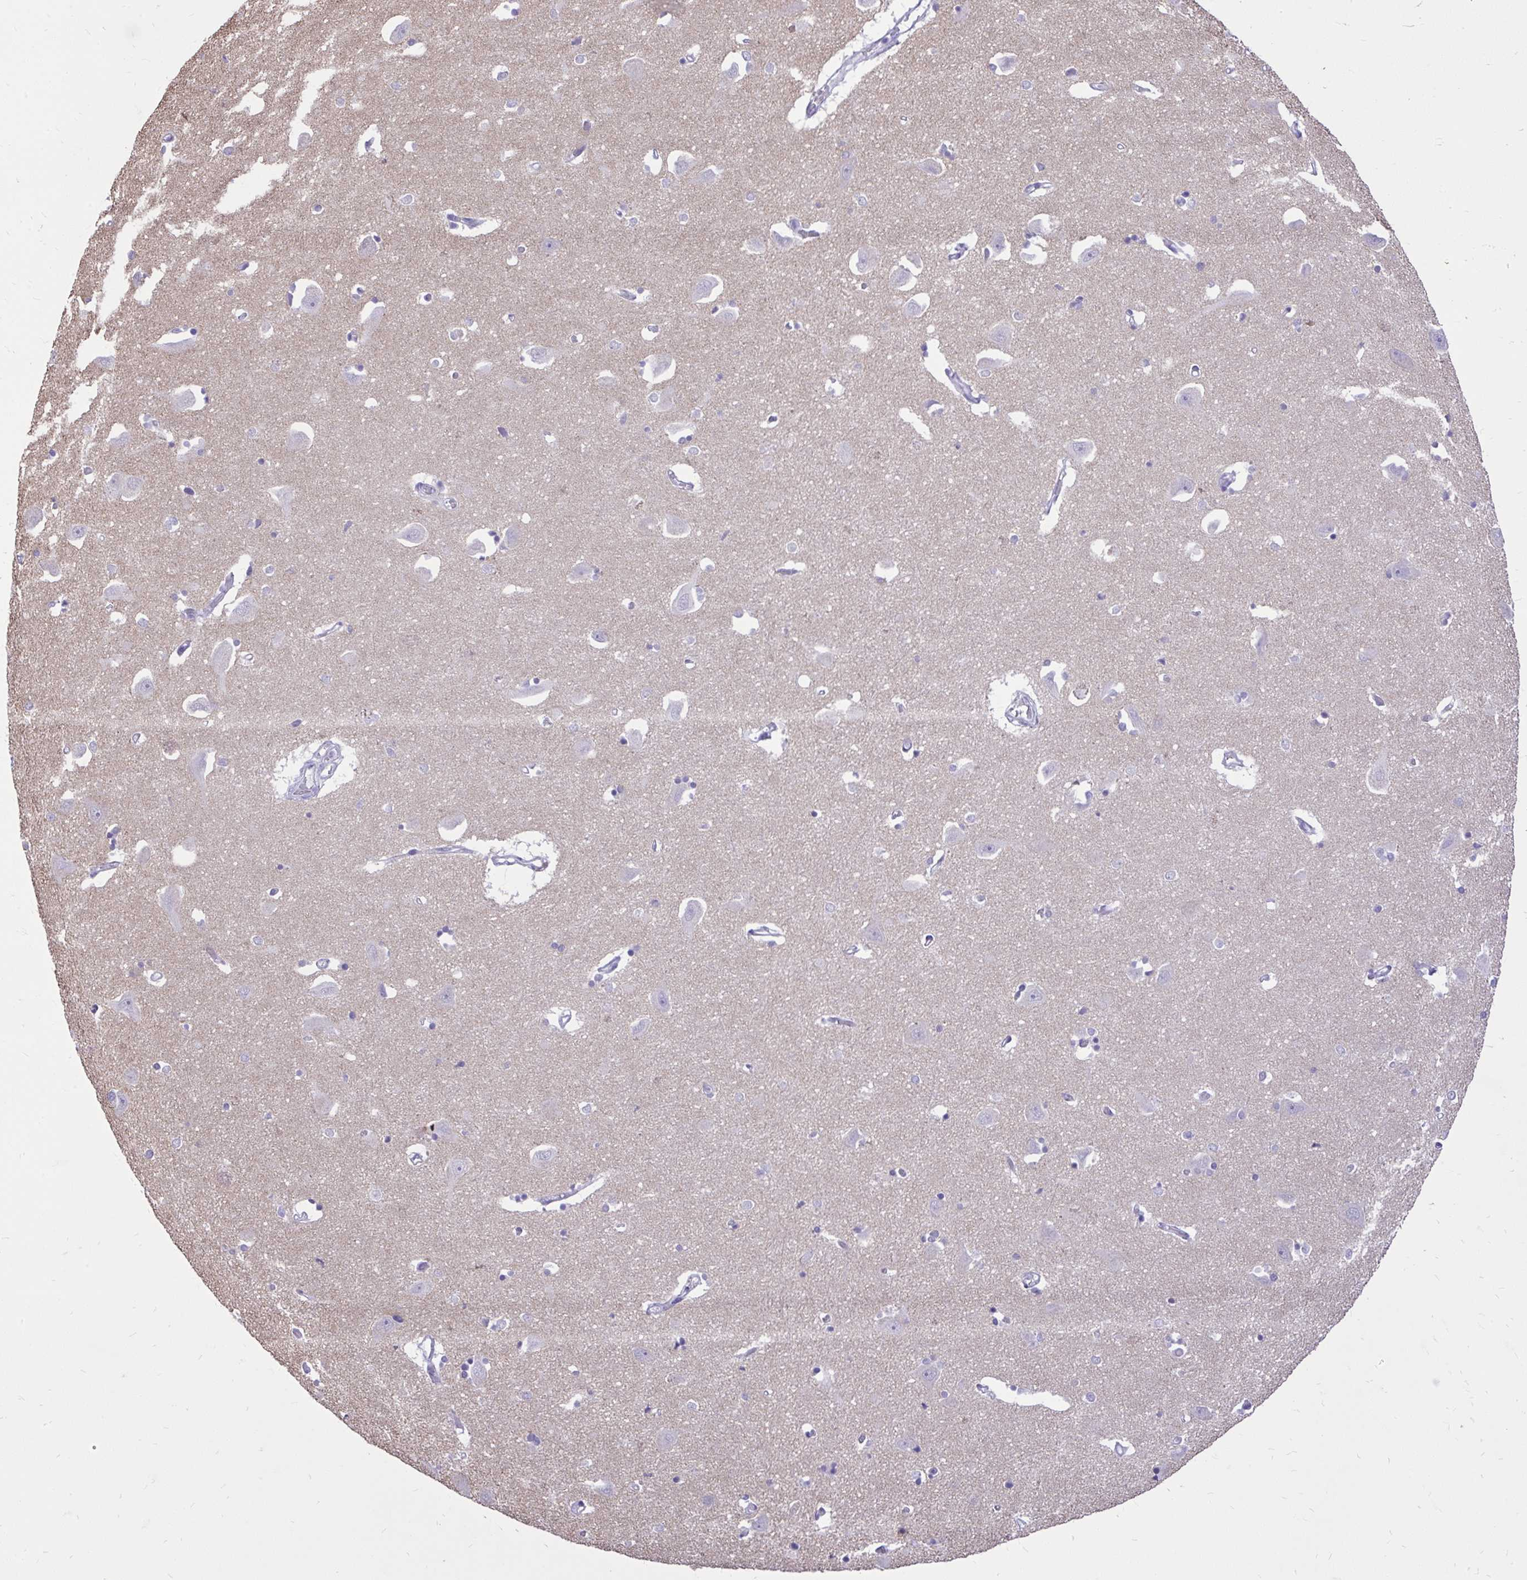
{"staining": {"intensity": "negative", "quantity": "none", "location": "none"}, "tissue": "caudate", "cell_type": "Glial cells", "image_type": "normal", "snomed": [{"axis": "morphology", "description": "Normal tissue, NOS"}, {"axis": "topography", "description": "Lateral ventricle wall"}, {"axis": "topography", "description": "Hippocampus"}], "caption": "High magnification brightfield microscopy of normal caudate stained with DAB (brown) and counterstained with hematoxylin (blue): glial cells show no significant expression. (Stains: DAB immunohistochemistry with hematoxylin counter stain, Microscopy: brightfield microscopy at high magnification).", "gene": "NNMT", "patient": {"sex": "female", "age": 63}}